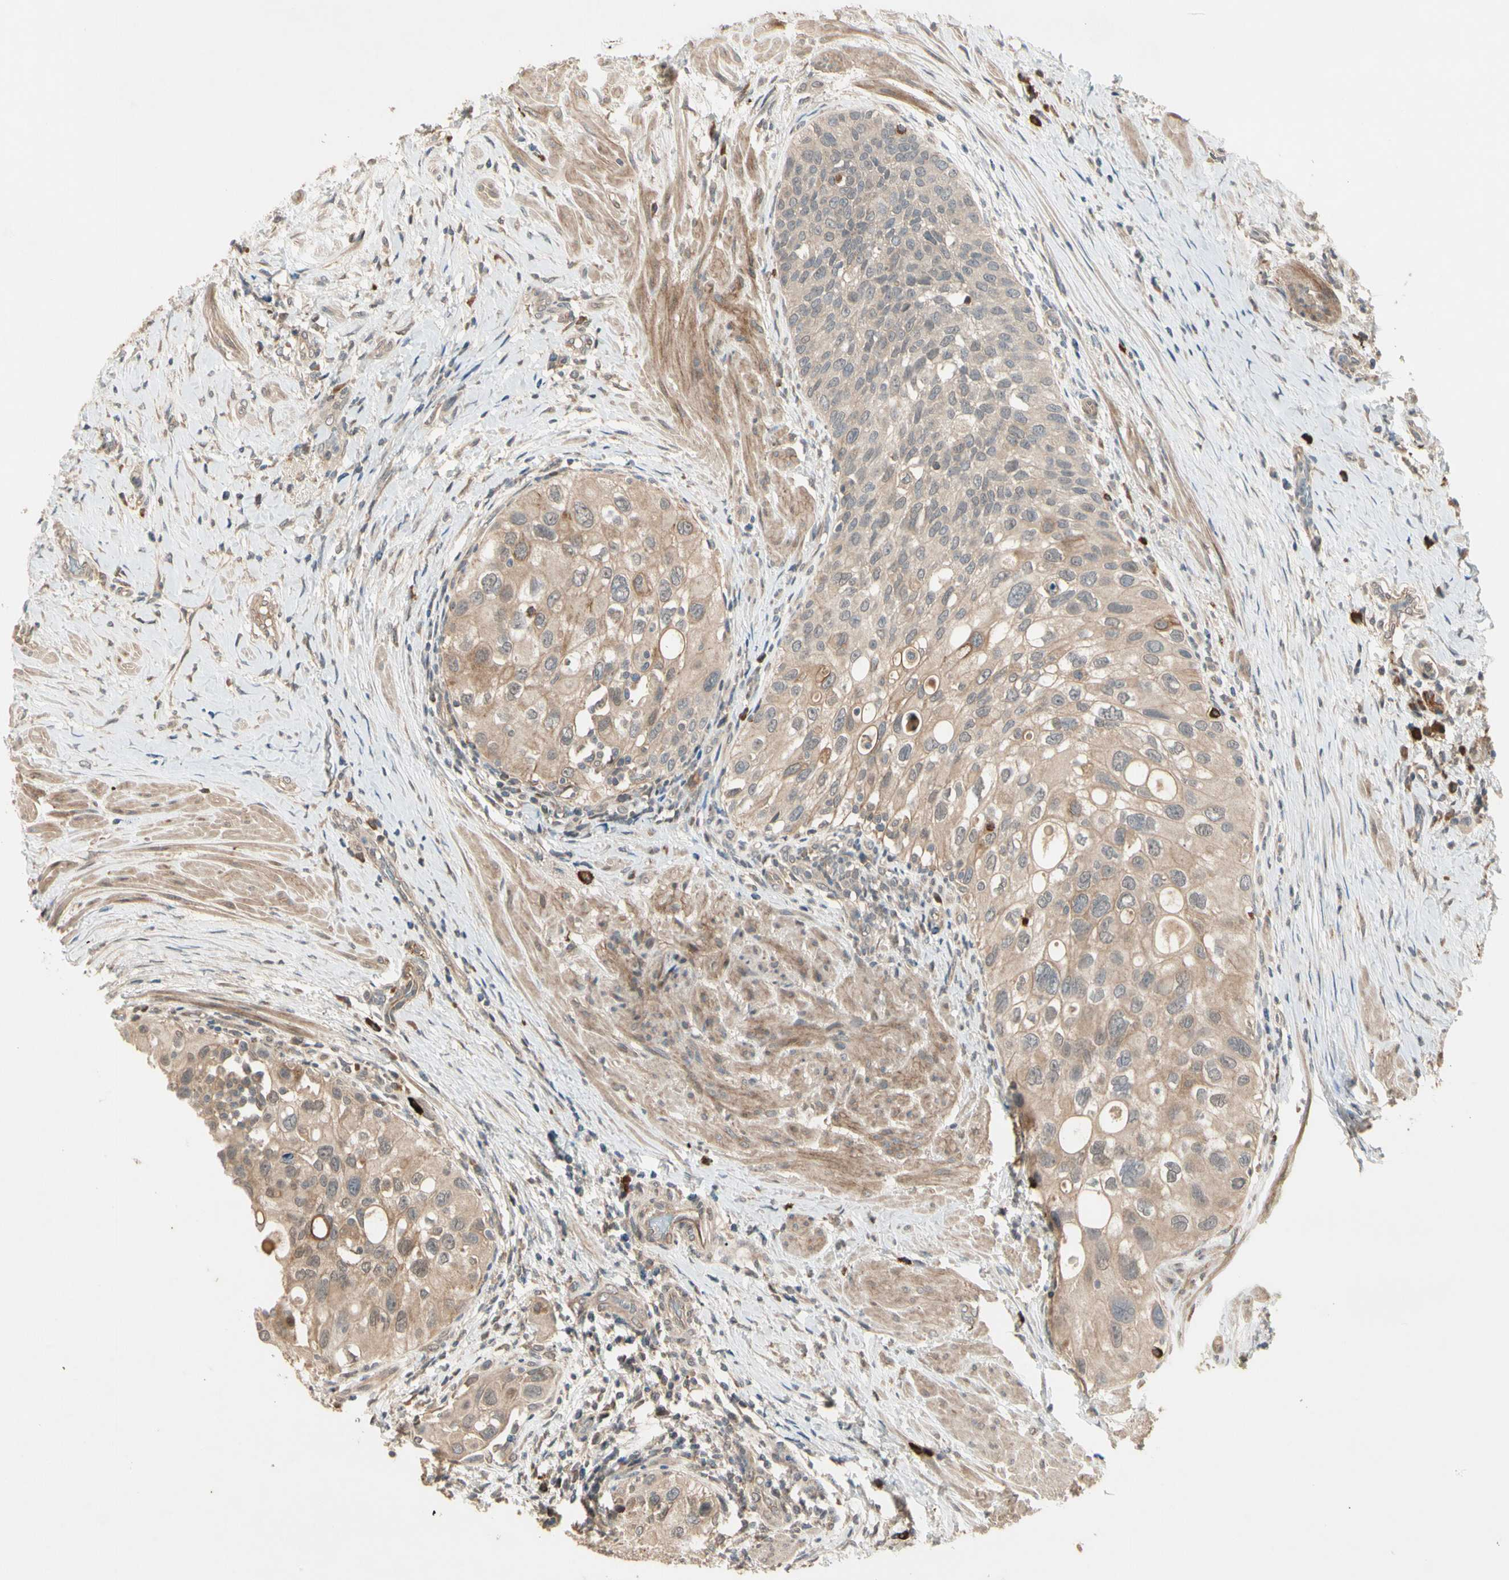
{"staining": {"intensity": "weak", "quantity": ">75%", "location": "cytoplasmic/membranous"}, "tissue": "urothelial cancer", "cell_type": "Tumor cells", "image_type": "cancer", "snomed": [{"axis": "morphology", "description": "Urothelial carcinoma, High grade"}, {"axis": "topography", "description": "Urinary bladder"}], "caption": "Weak cytoplasmic/membranous positivity is identified in about >75% of tumor cells in urothelial carcinoma (high-grade). The staining was performed using DAB, with brown indicating positive protein expression. Nuclei are stained blue with hematoxylin.", "gene": "ATG4C", "patient": {"sex": "female", "age": 56}}